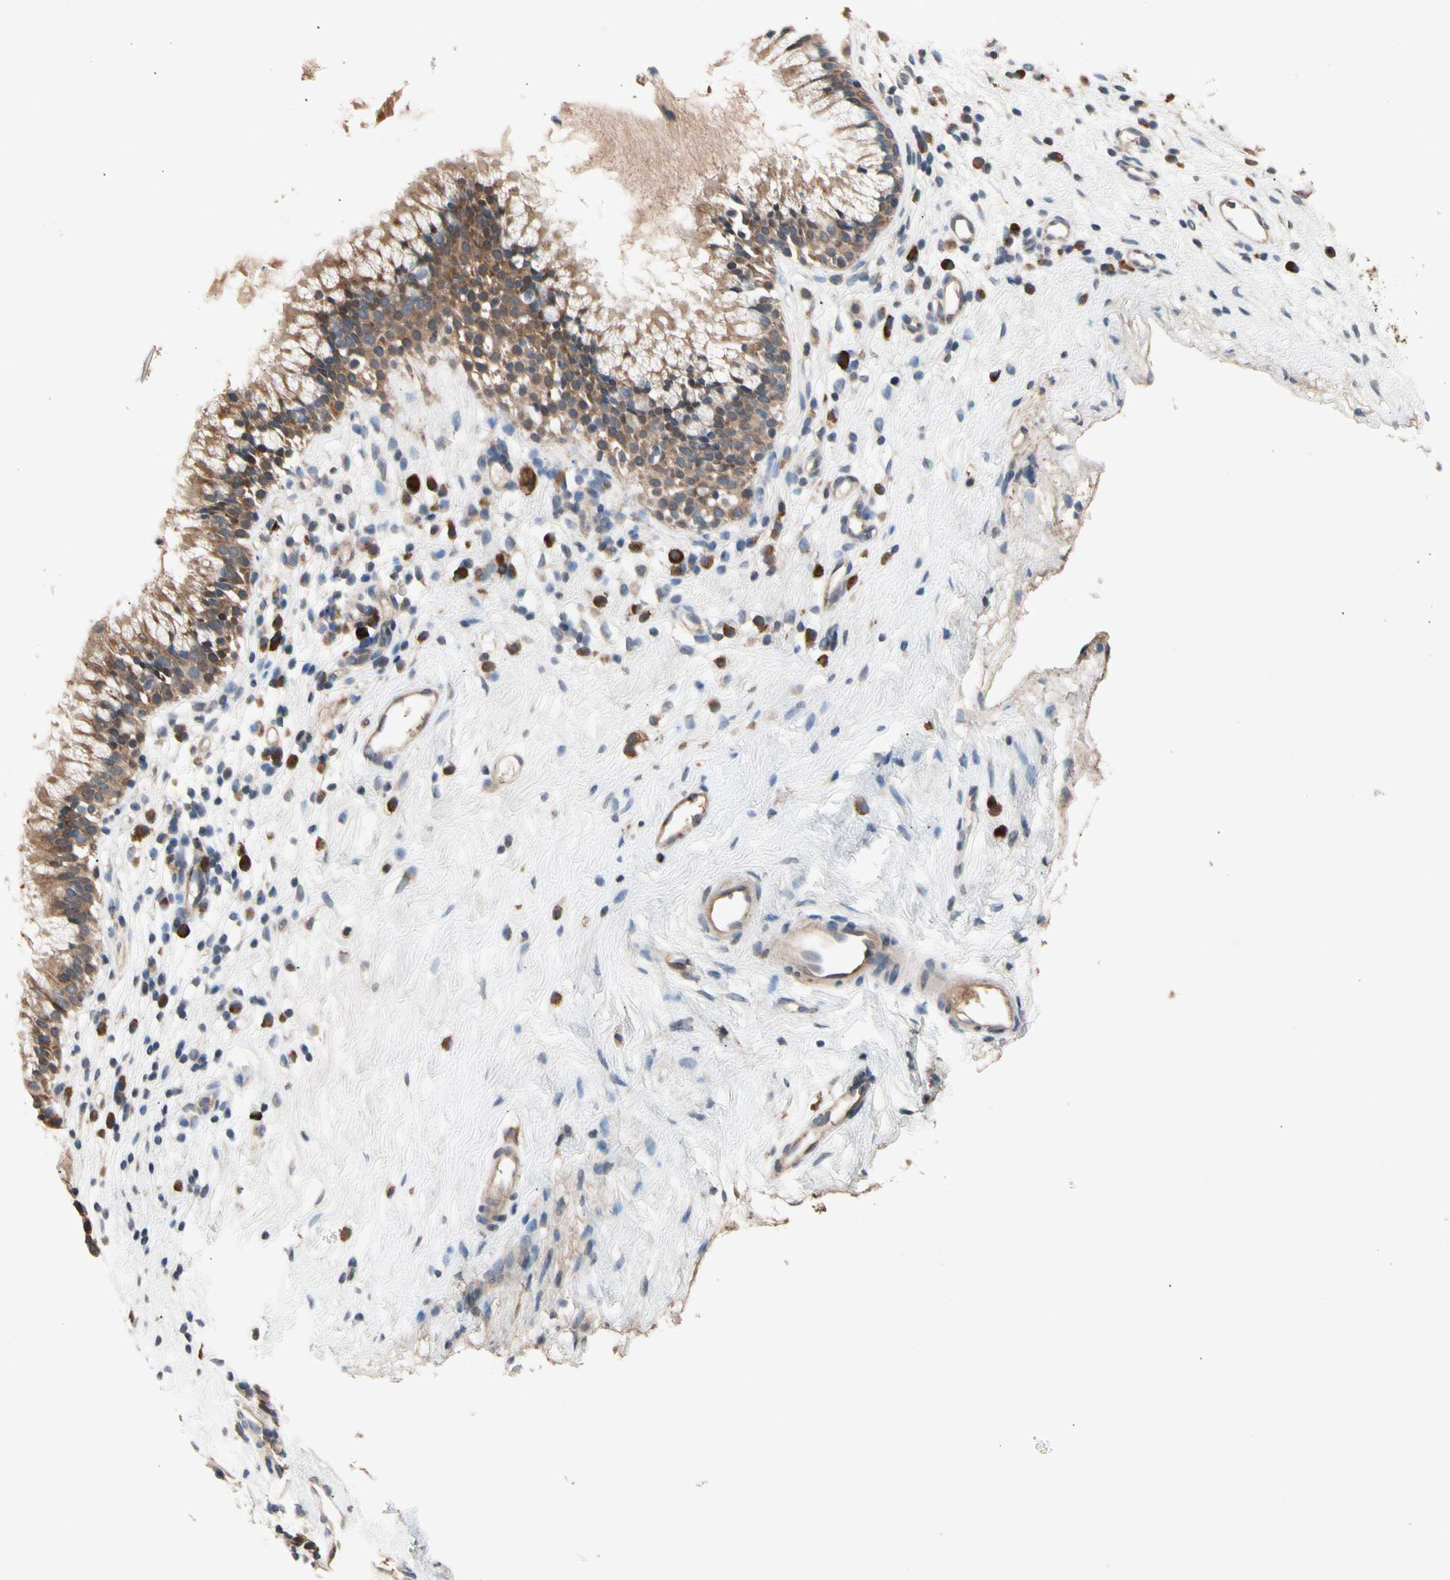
{"staining": {"intensity": "moderate", "quantity": ">75%", "location": "cytoplasmic/membranous"}, "tissue": "nasopharynx", "cell_type": "Respiratory epithelial cells", "image_type": "normal", "snomed": [{"axis": "morphology", "description": "Normal tissue, NOS"}, {"axis": "topography", "description": "Nasopharynx"}], "caption": "DAB immunohistochemical staining of normal human nasopharynx exhibits moderate cytoplasmic/membranous protein staining in approximately >75% of respiratory epithelial cells.", "gene": "PRDX4", "patient": {"sex": "male", "age": 21}}